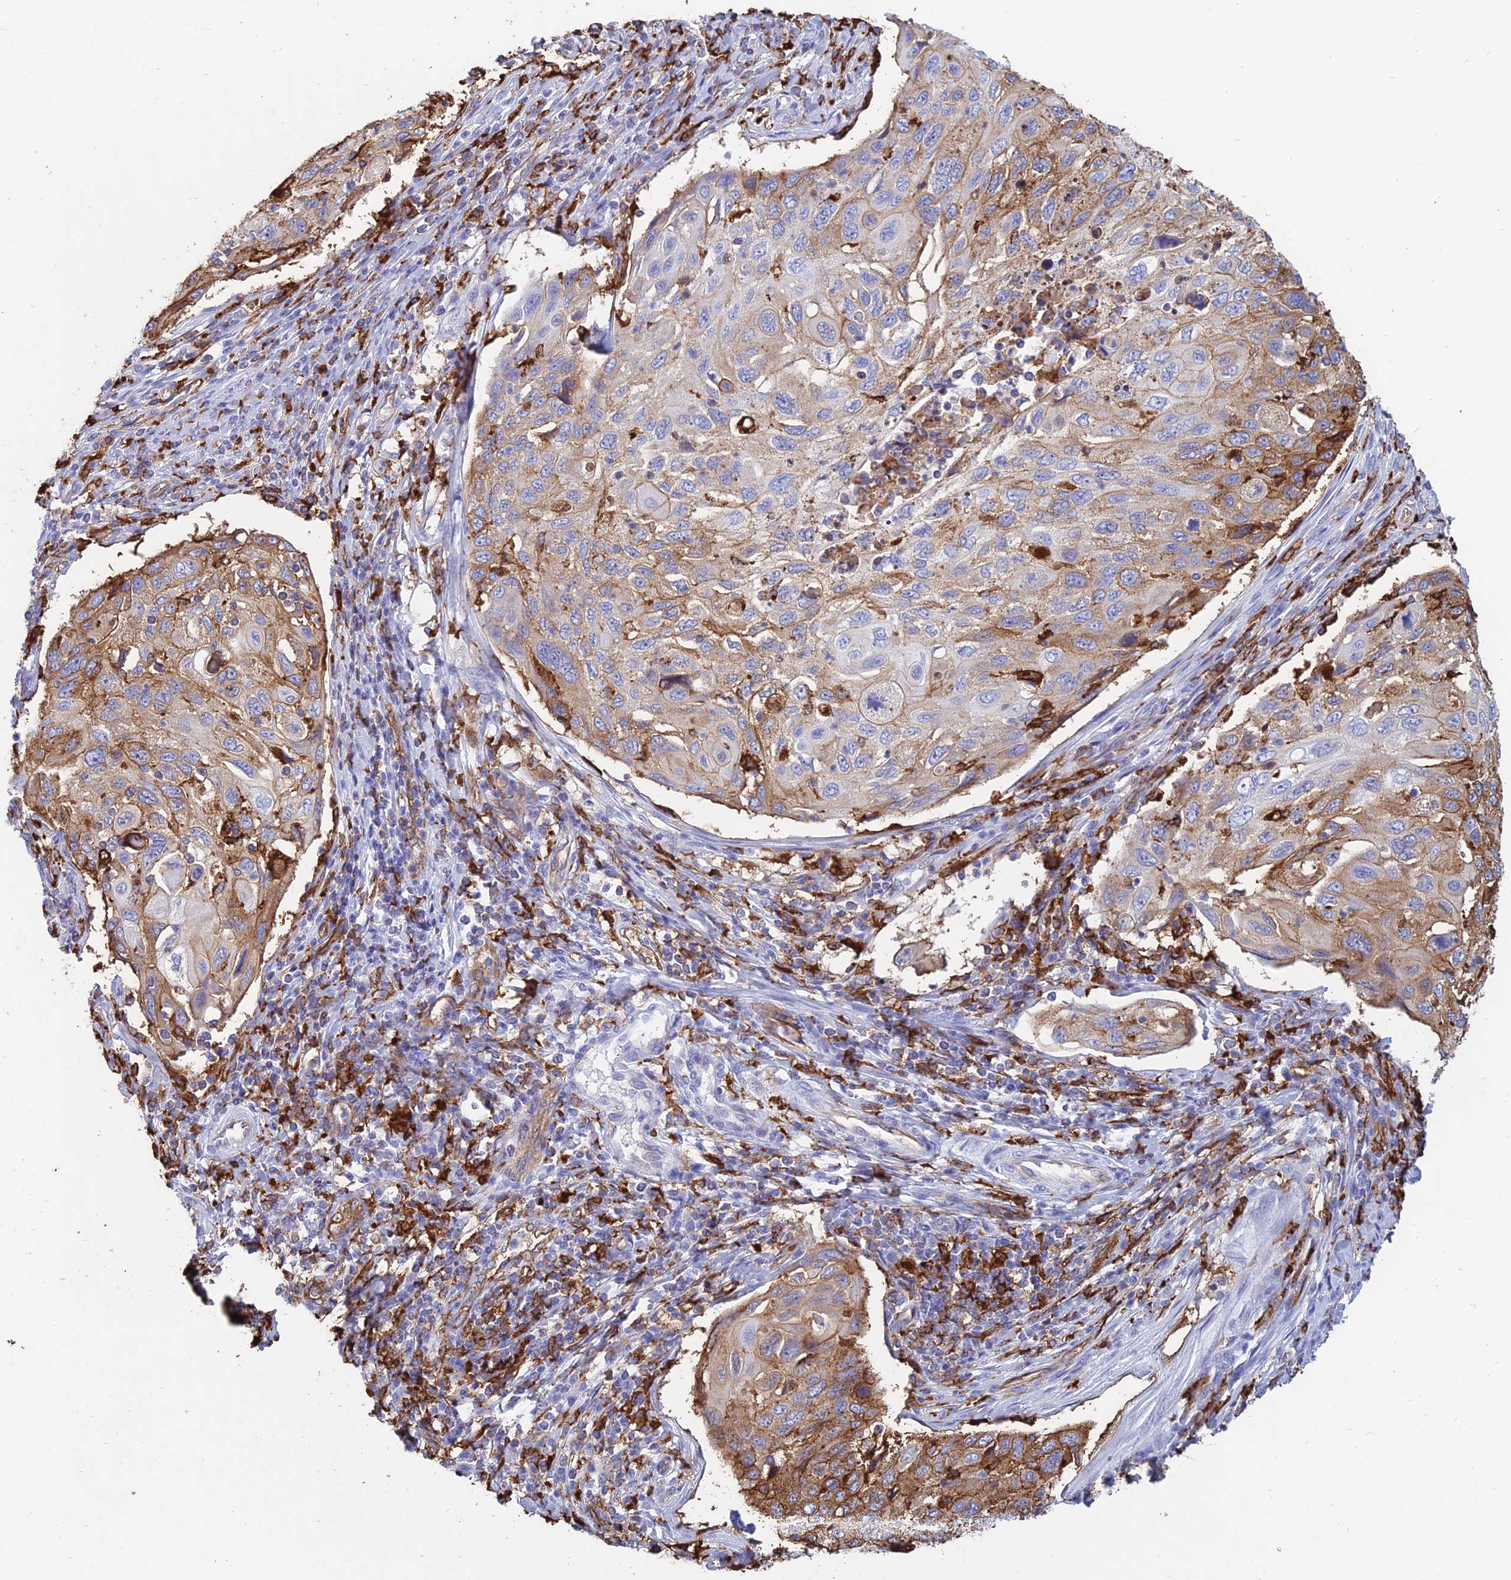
{"staining": {"intensity": "moderate", "quantity": "25%-75%", "location": "cytoplasmic/membranous"}, "tissue": "cervical cancer", "cell_type": "Tumor cells", "image_type": "cancer", "snomed": [{"axis": "morphology", "description": "Squamous cell carcinoma, NOS"}, {"axis": "topography", "description": "Cervix"}], "caption": "IHC of human squamous cell carcinoma (cervical) reveals medium levels of moderate cytoplasmic/membranous staining in about 25%-75% of tumor cells.", "gene": "HLA-DRB1", "patient": {"sex": "female", "age": 70}}